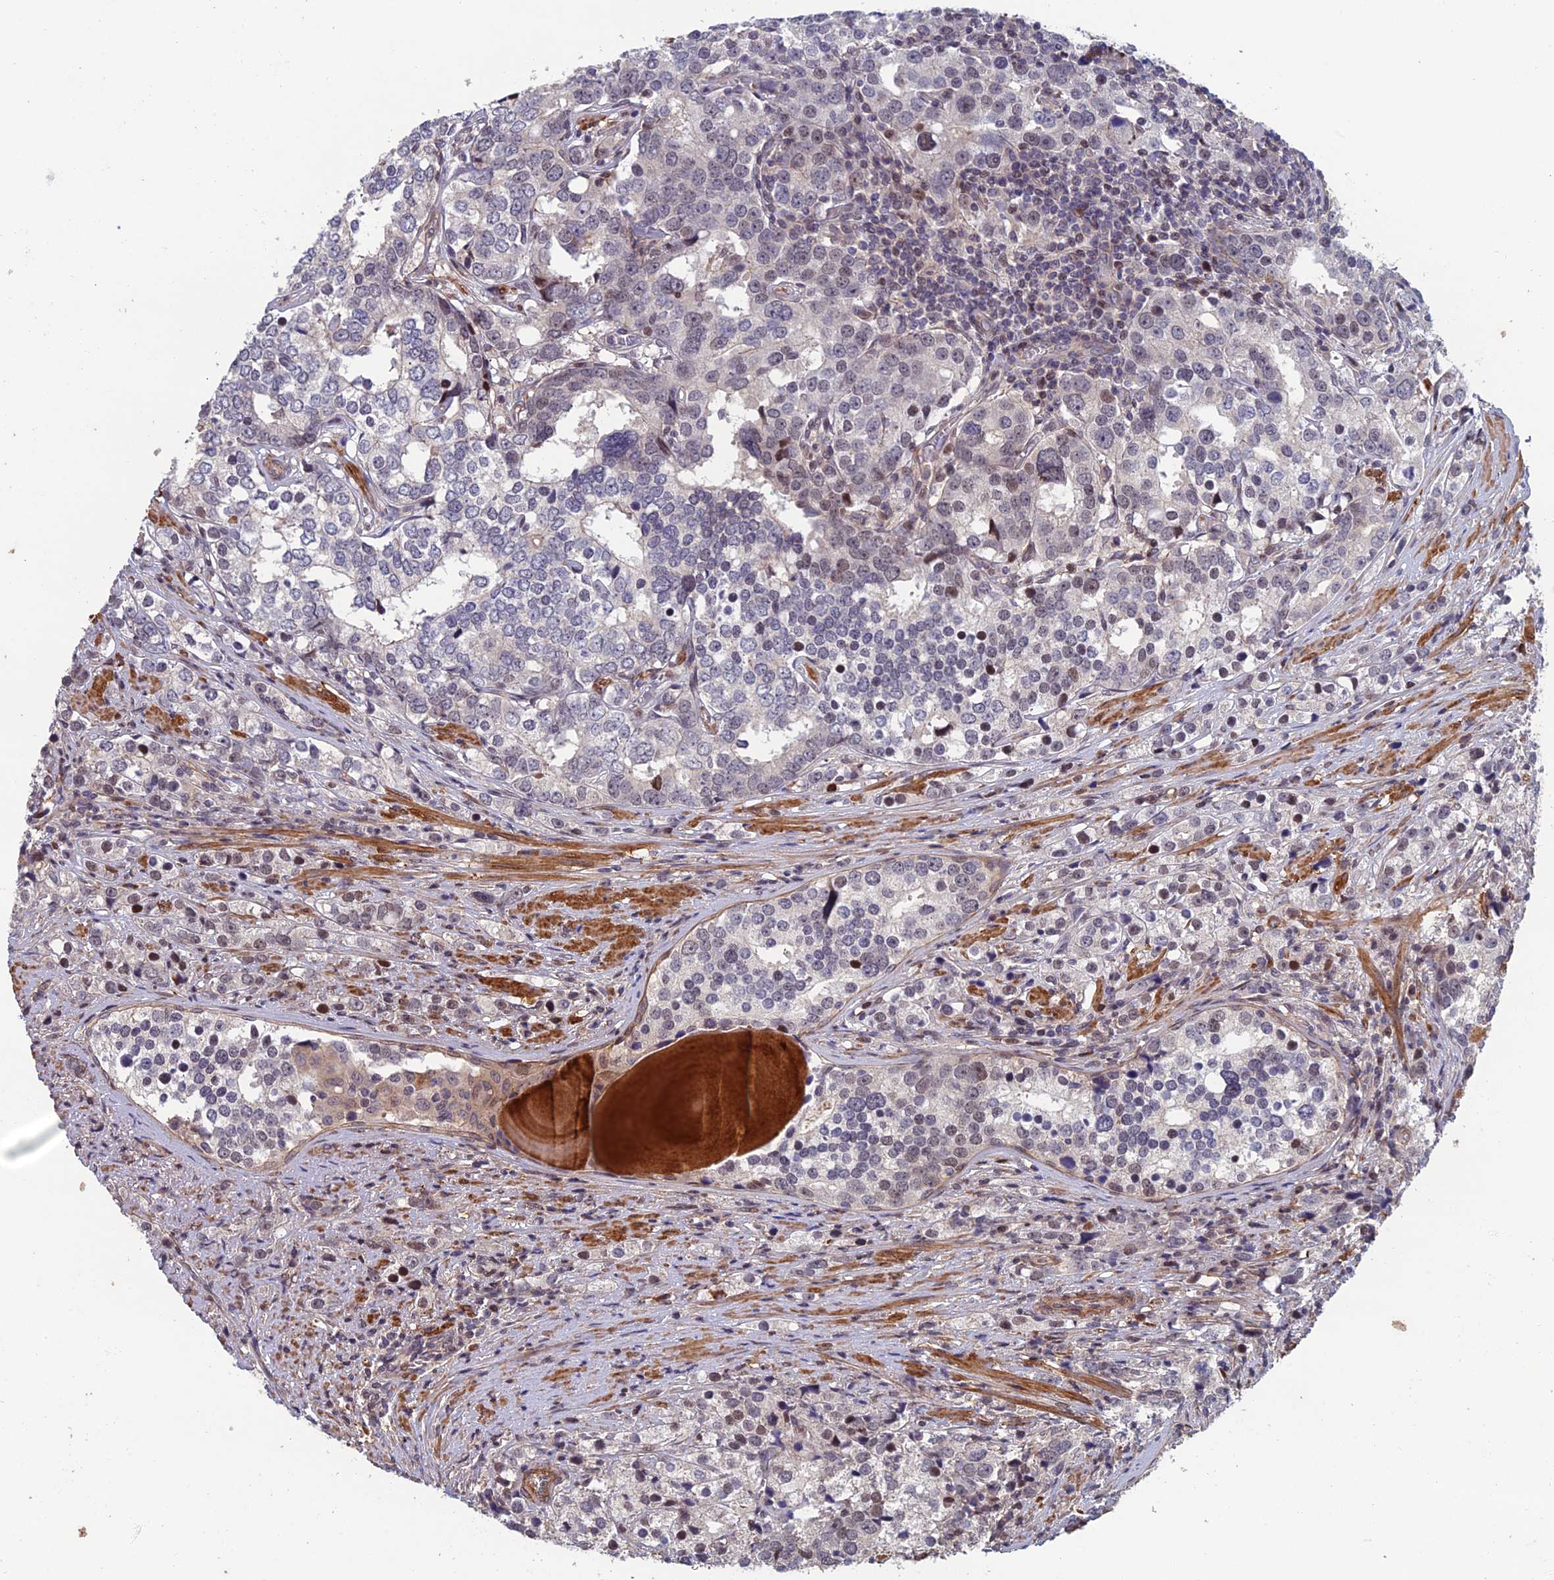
{"staining": {"intensity": "negative", "quantity": "none", "location": "none"}, "tissue": "prostate cancer", "cell_type": "Tumor cells", "image_type": "cancer", "snomed": [{"axis": "morphology", "description": "Adenocarcinoma, High grade"}, {"axis": "topography", "description": "Prostate"}], "caption": "DAB immunohistochemical staining of adenocarcinoma (high-grade) (prostate) reveals no significant expression in tumor cells.", "gene": "CCDC183", "patient": {"sex": "male", "age": 71}}